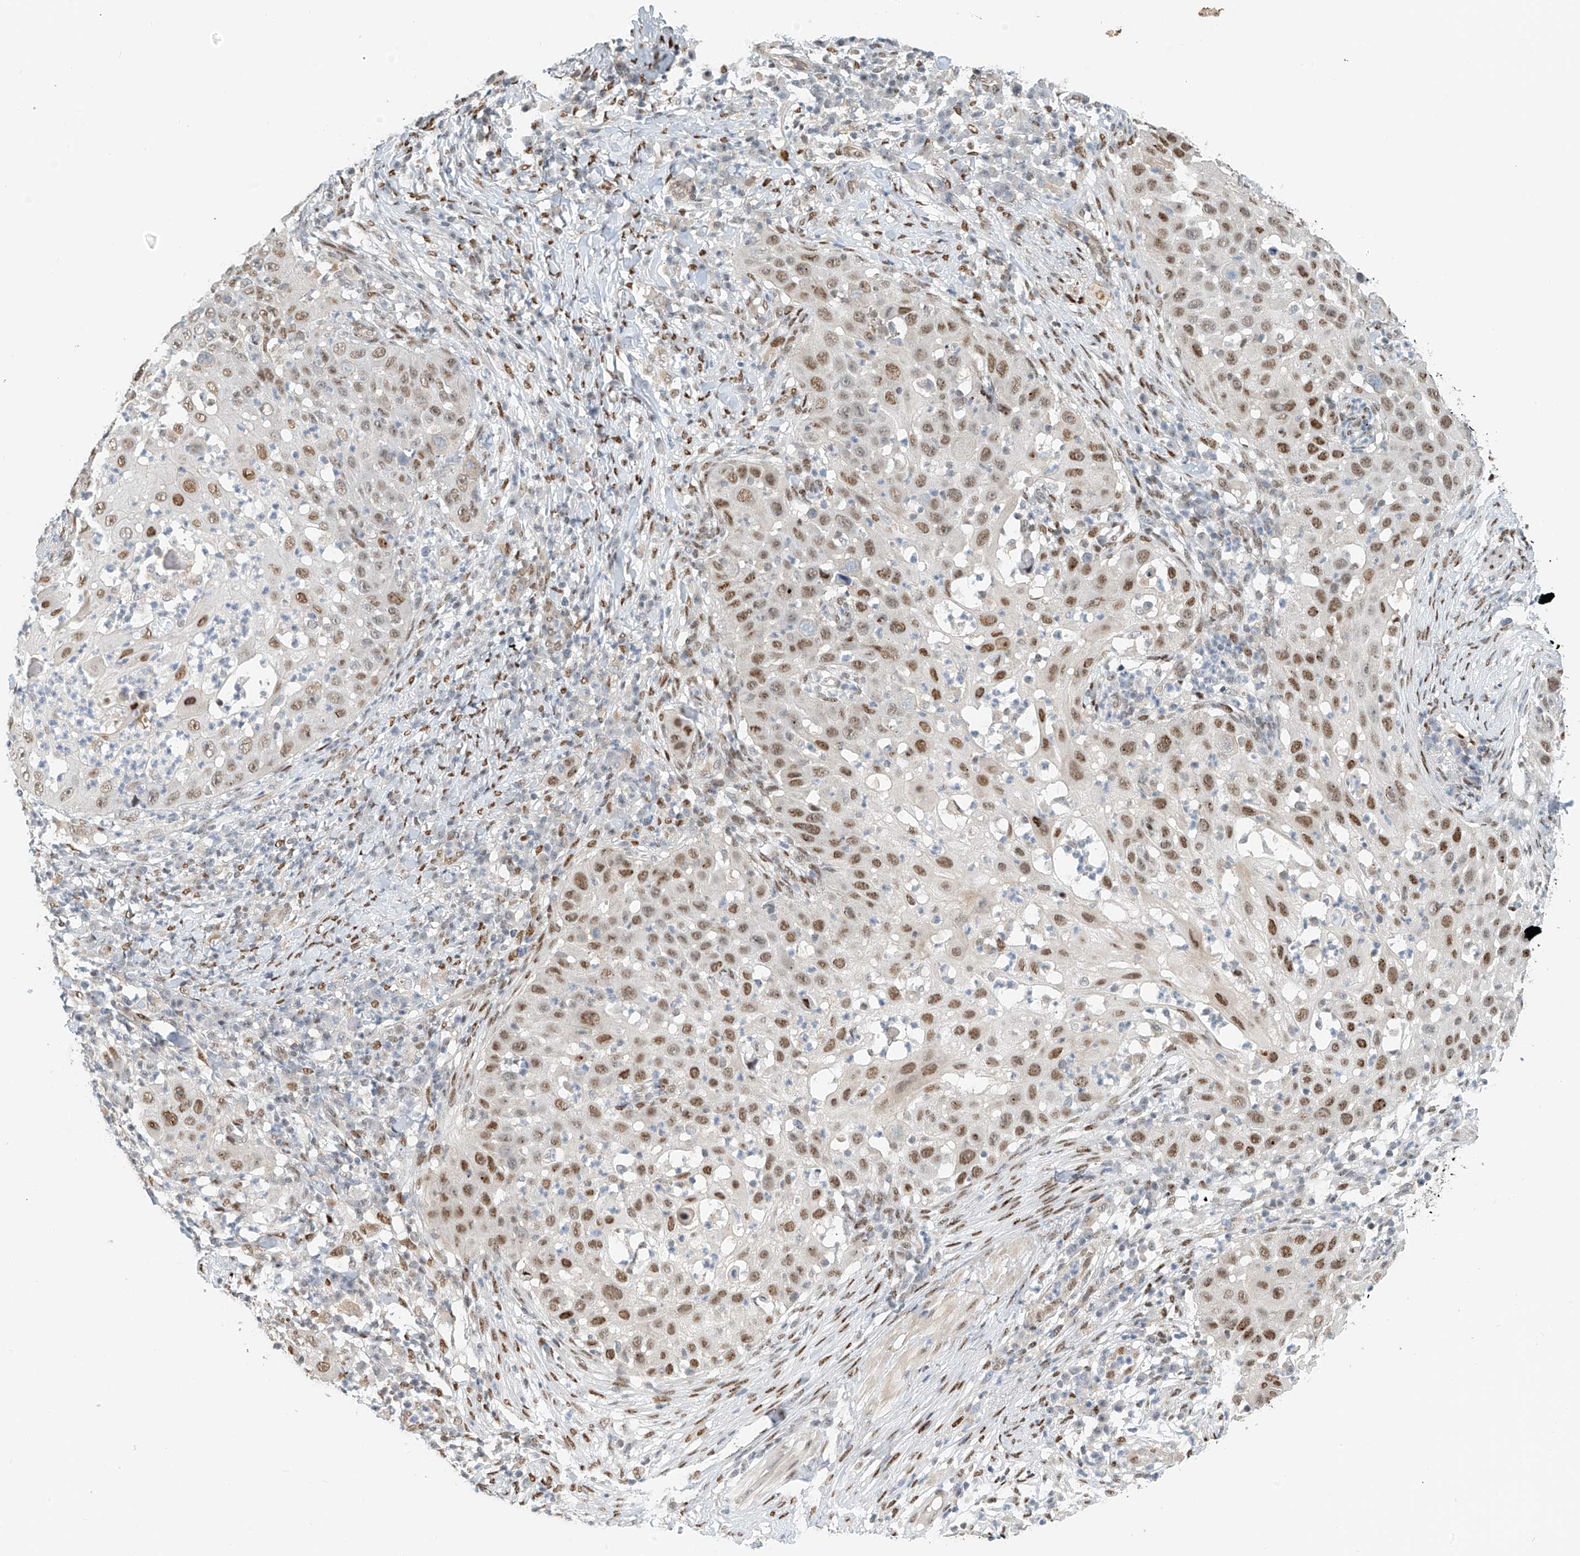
{"staining": {"intensity": "moderate", "quantity": ">75%", "location": "nuclear"}, "tissue": "skin cancer", "cell_type": "Tumor cells", "image_type": "cancer", "snomed": [{"axis": "morphology", "description": "Squamous cell carcinoma, NOS"}, {"axis": "topography", "description": "Skin"}], "caption": "Protein analysis of skin cancer tissue demonstrates moderate nuclear expression in approximately >75% of tumor cells.", "gene": "ZNF514", "patient": {"sex": "female", "age": 44}}